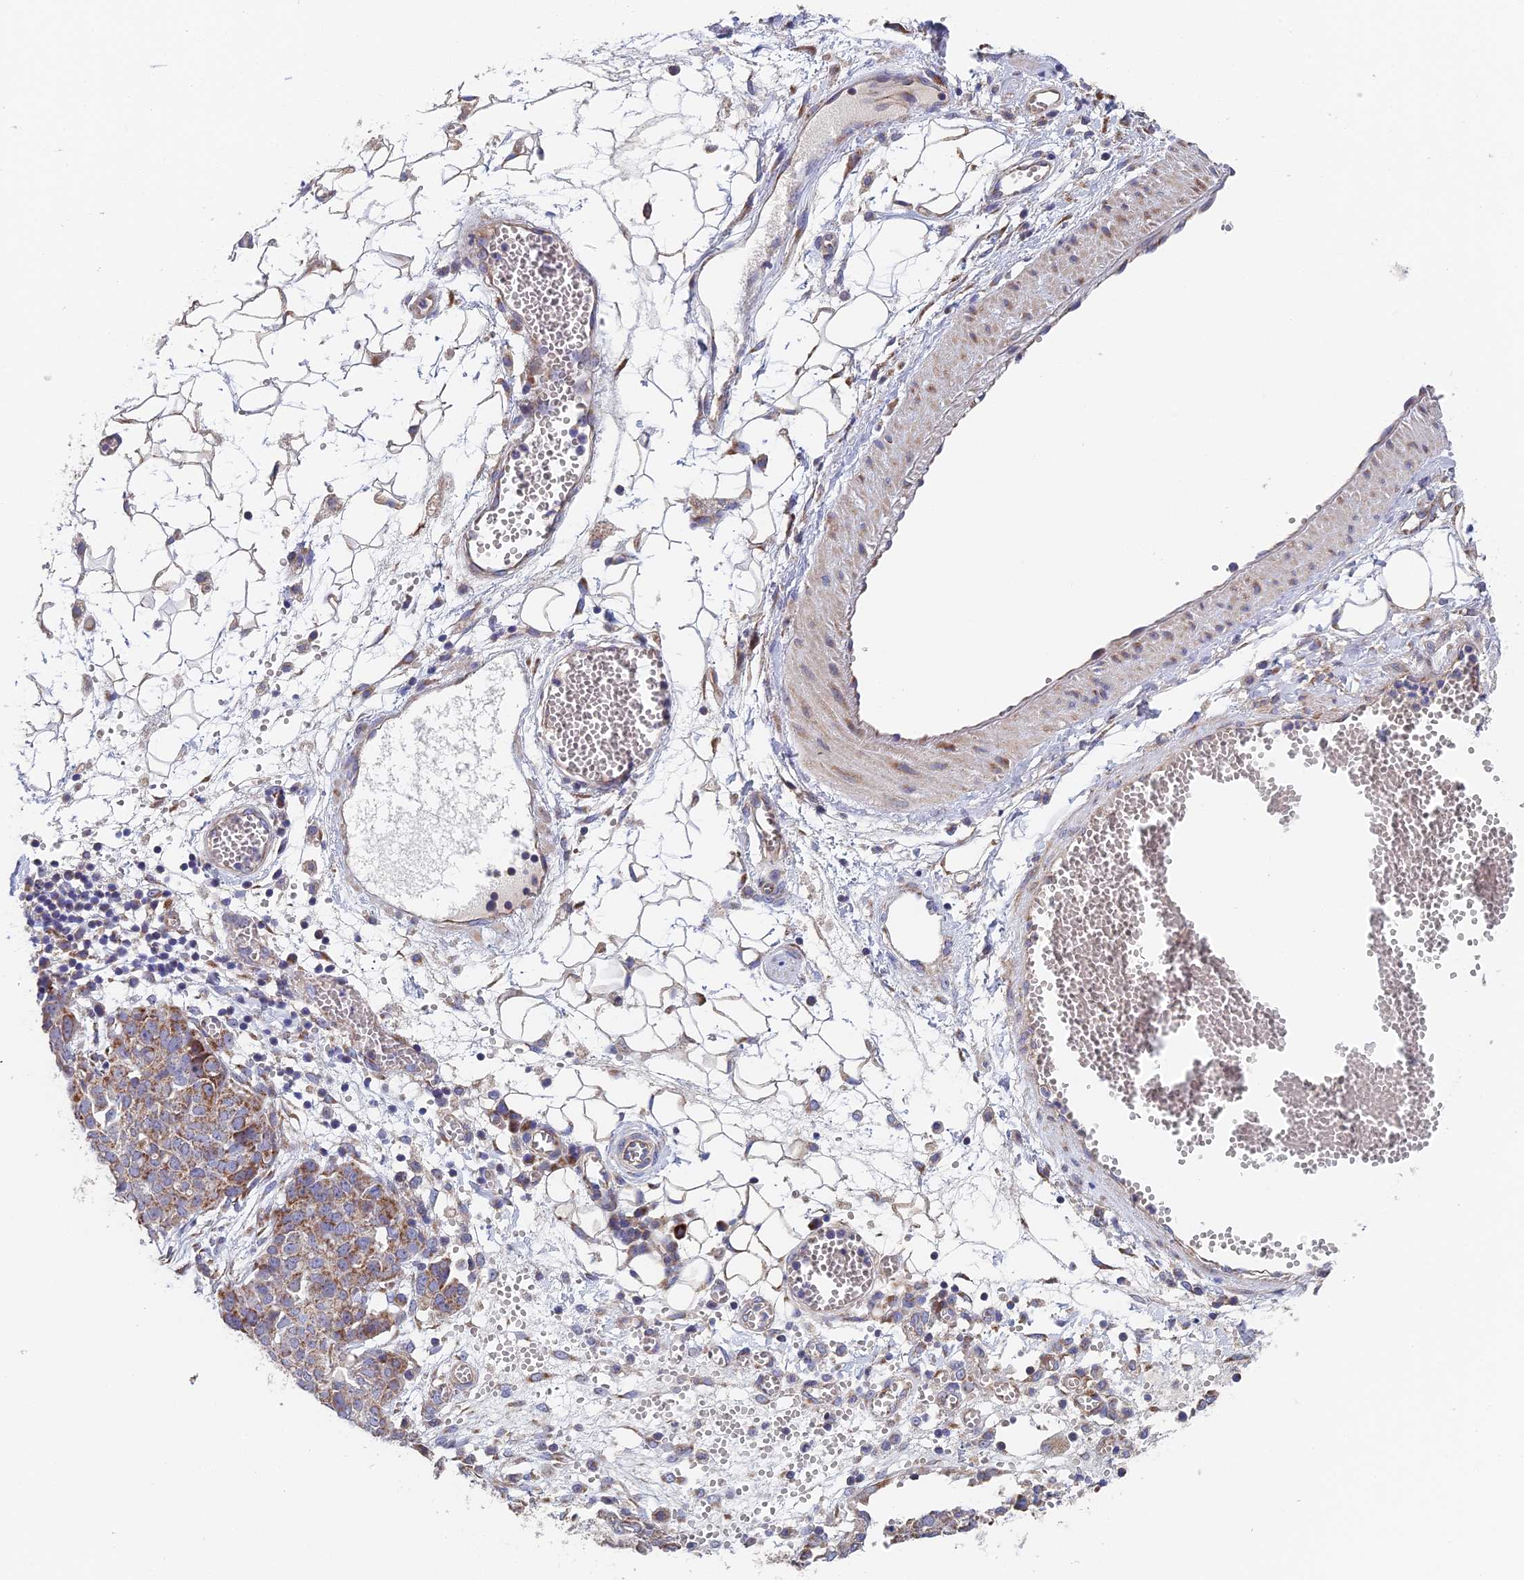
{"staining": {"intensity": "moderate", "quantity": "25%-75%", "location": "cytoplasmic/membranous"}, "tissue": "ovarian cancer", "cell_type": "Tumor cells", "image_type": "cancer", "snomed": [{"axis": "morphology", "description": "Cystadenocarcinoma, serous, NOS"}, {"axis": "topography", "description": "Soft tissue"}, {"axis": "topography", "description": "Ovary"}], "caption": "Tumor cells demonstrate moderate cytoplasmic/membranous expression in about 25%-75% of cells in ovarian serous cystadenocarcinoma.", "gene": "ECSIT", "patient": {"sex": "female", "age": 57}}